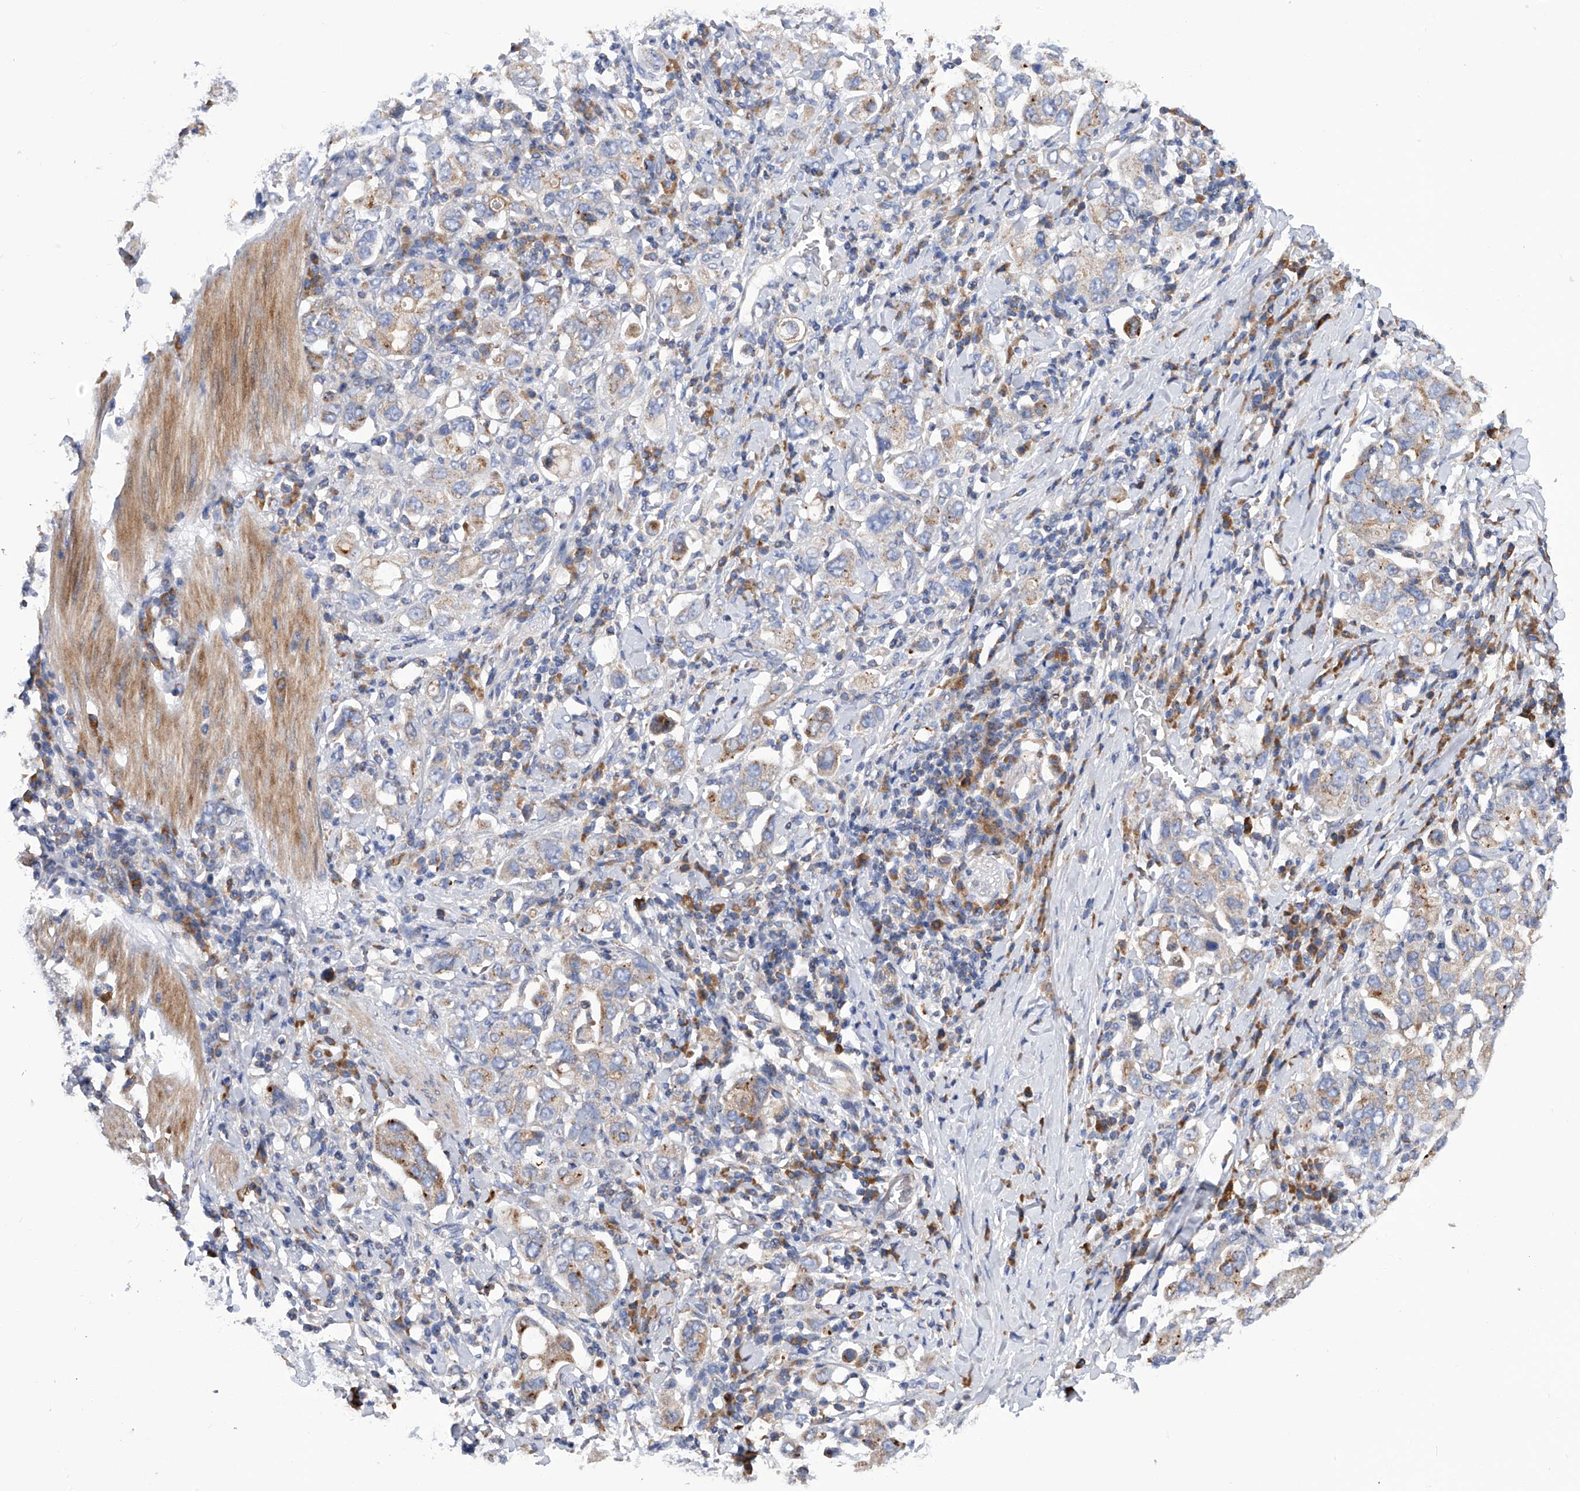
{"staining": {"intensity": "moderate", "quantity": "<25%", "location": "cytoplasmic/membranous"}, "tissue": "stomach cancer", "cell_type": "Tumor cells", "image_type": "cancer", "snomed": [{"axis": "morphology", "description": "Adenocarcinoma, NOS"}, {"axis": "topography", "description": "Stomach, upper"}], "caption": "Brown immunohistochemical staining in human stomach cancer reveals moderate cytoplasmic/membranous positivity in approximately <25% of tumor cells.", "gene": "MLYCD", "patient": {"sex": "male", "age": 62}}